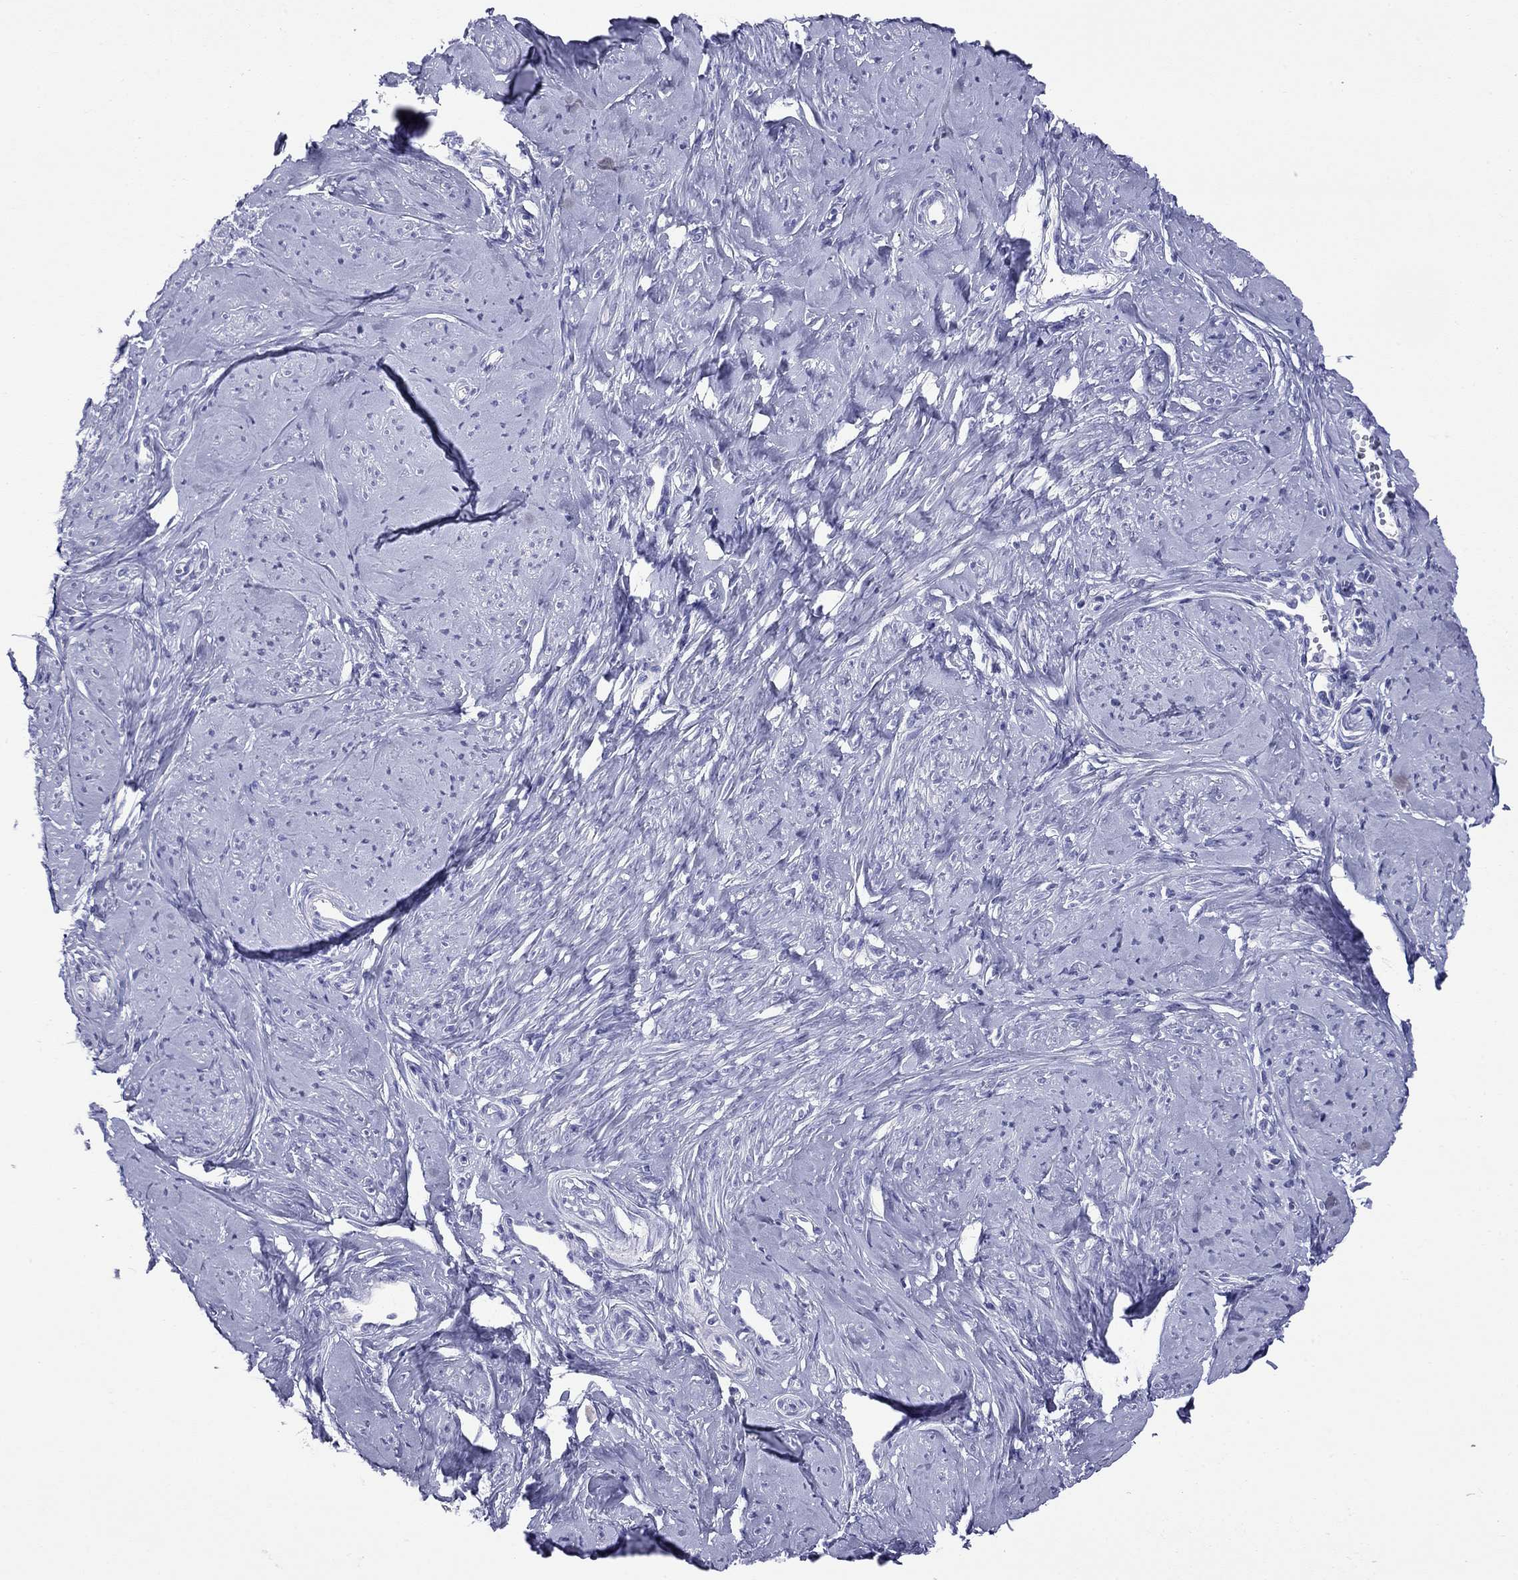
{"staining": {"intensity": "negative", "quantity": "none", "location": "none"}, "tissue": "smooth muscle", "cell_type": "Smooth muscle cells", "image_type": "normal", "snomed": [{"axis": "morphology", "description": "Normal tissue, NOS"}, {"axis": "topography", "description": "Smooth muscle"}], "caption": "This photomicrograph is of normal smooth muscle stained with IHC to label a protein in brown with the nuclei are counter-stained blue. There is no positivity in smooth muscle cells.", "gene": "HLA", "patient": {"sex": "female", "age": 48}}